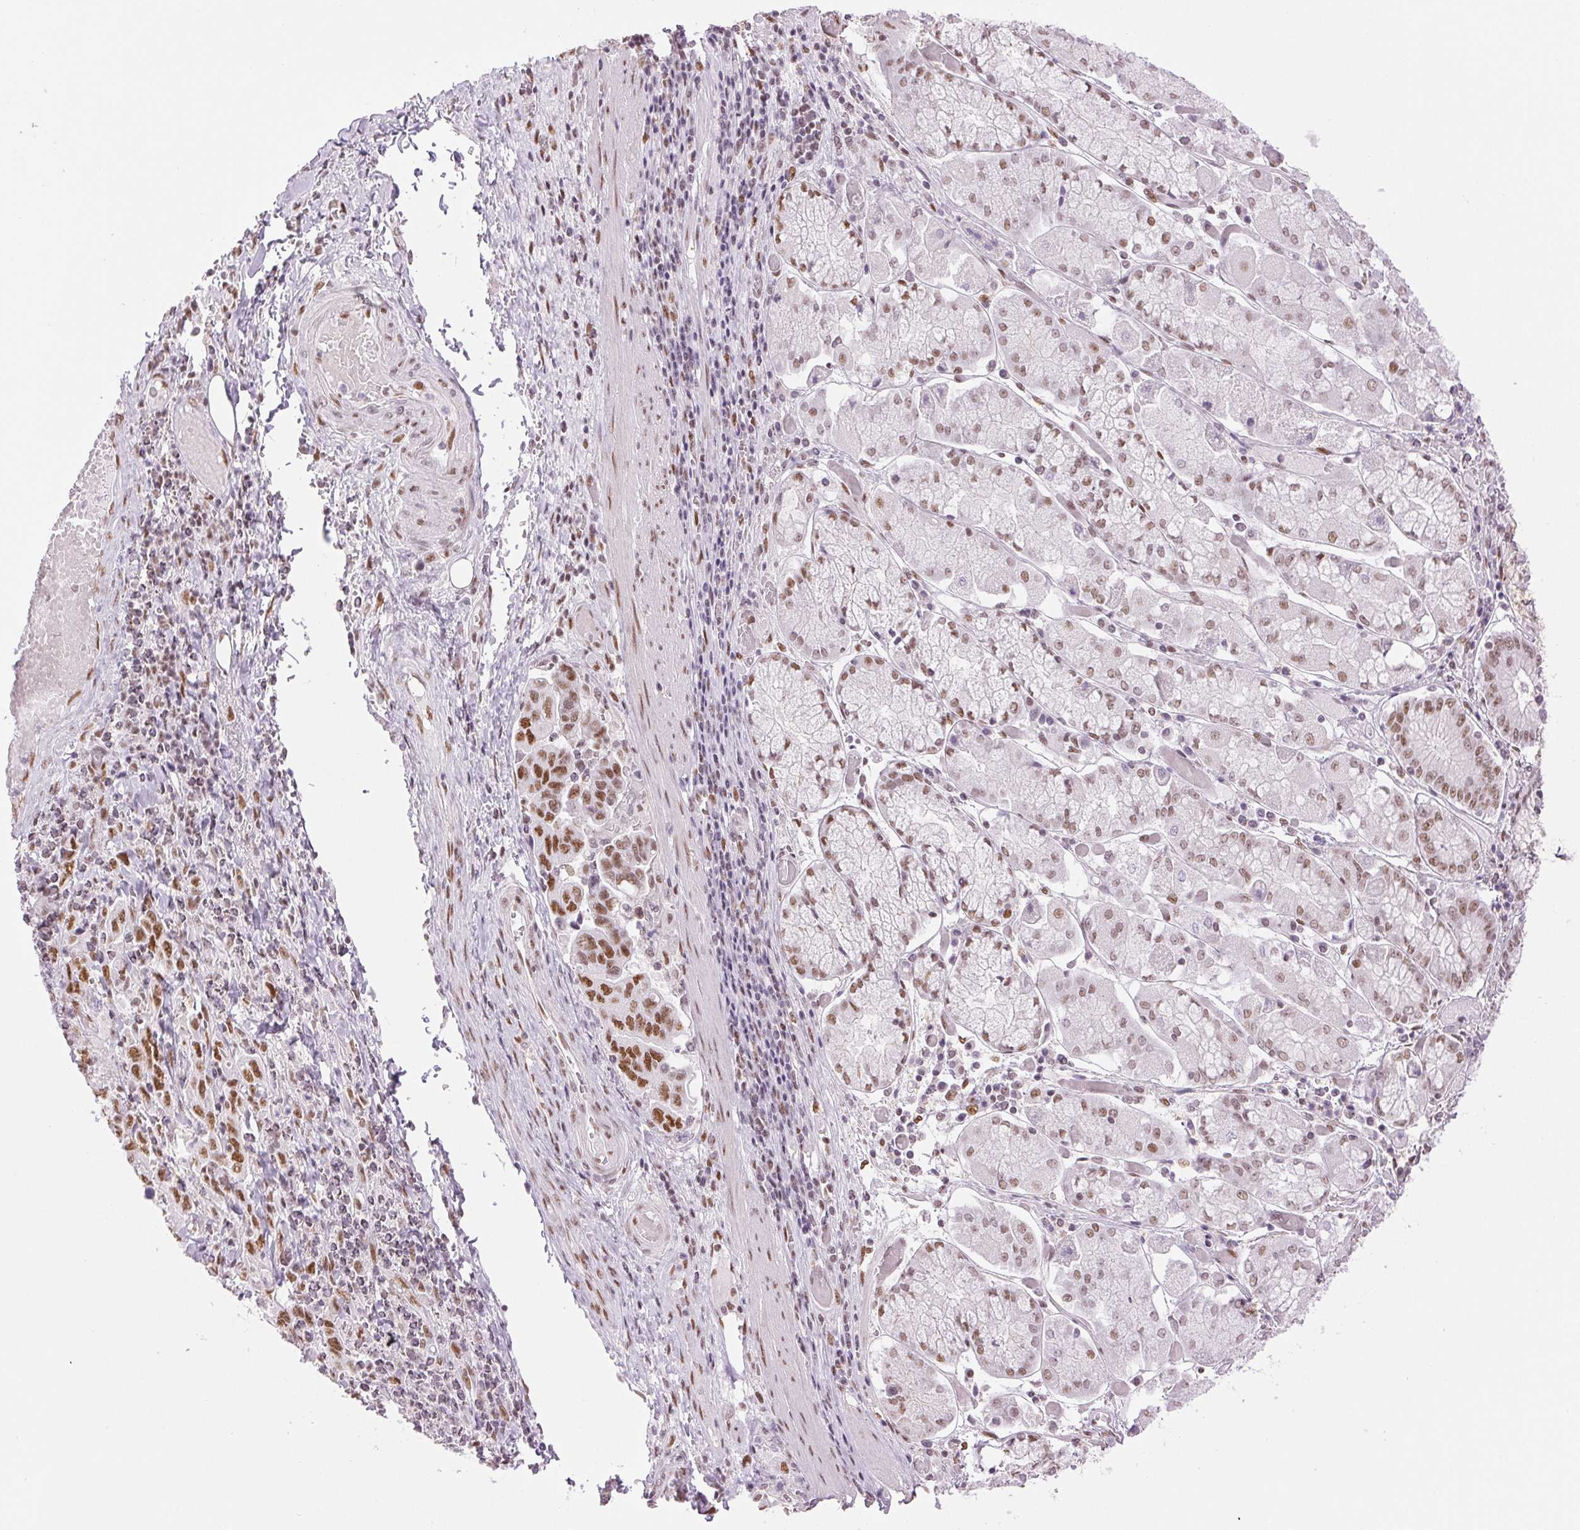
{"staining": {"intensity": "moderate", "quantity": ">75%", "location": "nuclear"}, "tissue": "stomach cancer", "cell_type": "Tumor cells", "image_type": "cancer", "snomed": [{"axis": "morphology", "description": "Adenocarcinoma, NOS"}, {"axis": "topography", "description": "Stomach, upper"}, {"axis": "topography", "description": "Stomach"}], "caption": "Moderate nuclear positivity for a protein is identified in approximately >75% of tumor cells of stomach cancer (adenocarcinoma) using IHC.", "gene": "ZFR2", "patient": {"sex": "male", "age": 62}}